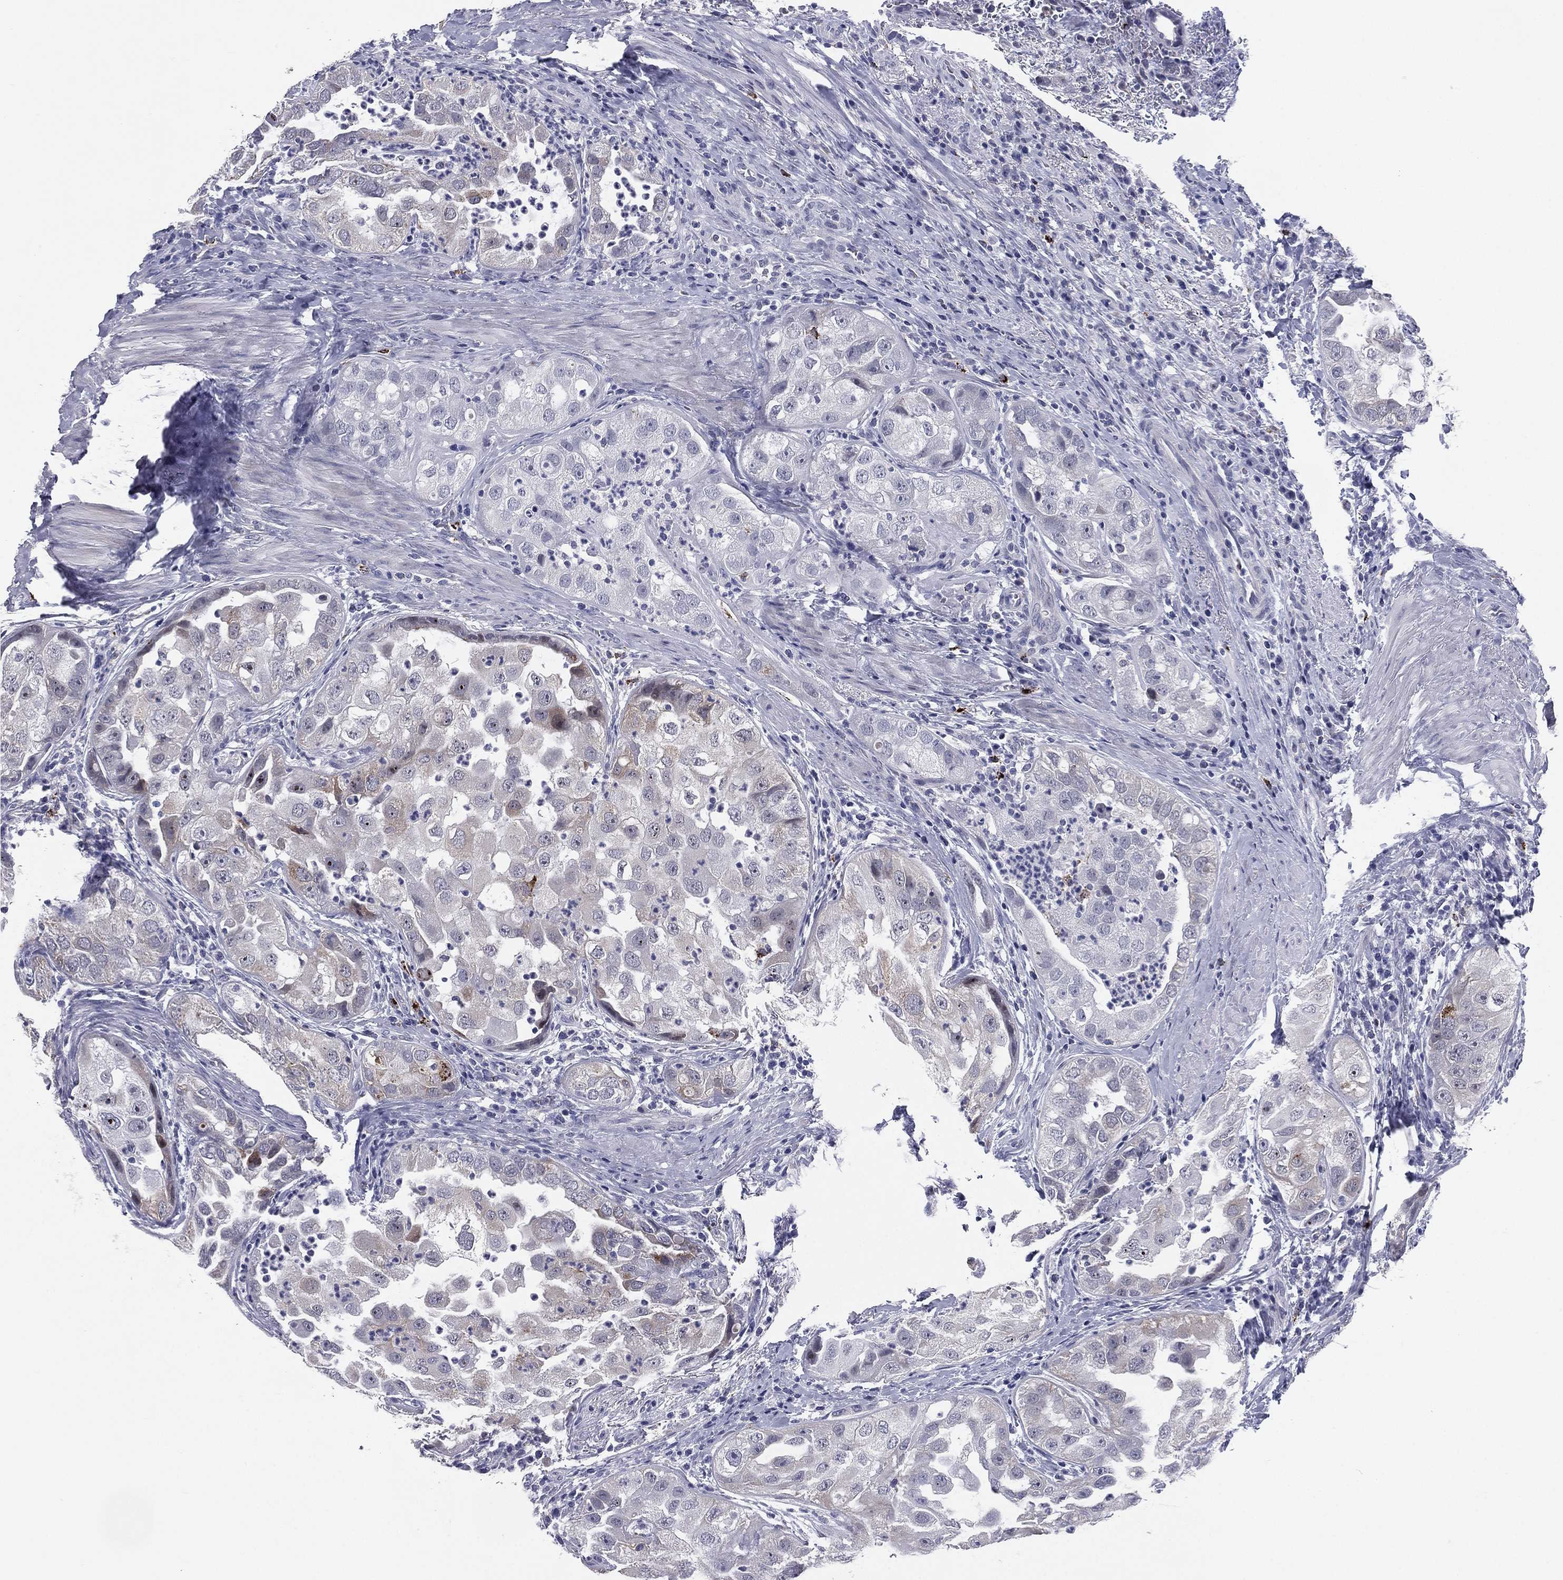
{"staining": {"intensity": "negative", "quantity": "none", "location": "none"}, "tissue": "urothelial cancer", "cell_type": "Tumor cells", "image_type": "cancer", "snomed": [{"axis": "morphology", "description": "Urothelial carcinoma, High grade"}, {"axis": "topography", "description": "Urinary bladder"}], "caption": "Immunohistochemistry (IHC) image of high-grade urothelial carcinoma stained for a protein (brown), which displays no expression in tumor cells.", "gene": "HLA-DOA", "patient": {"sex": "female", "age": 41}}